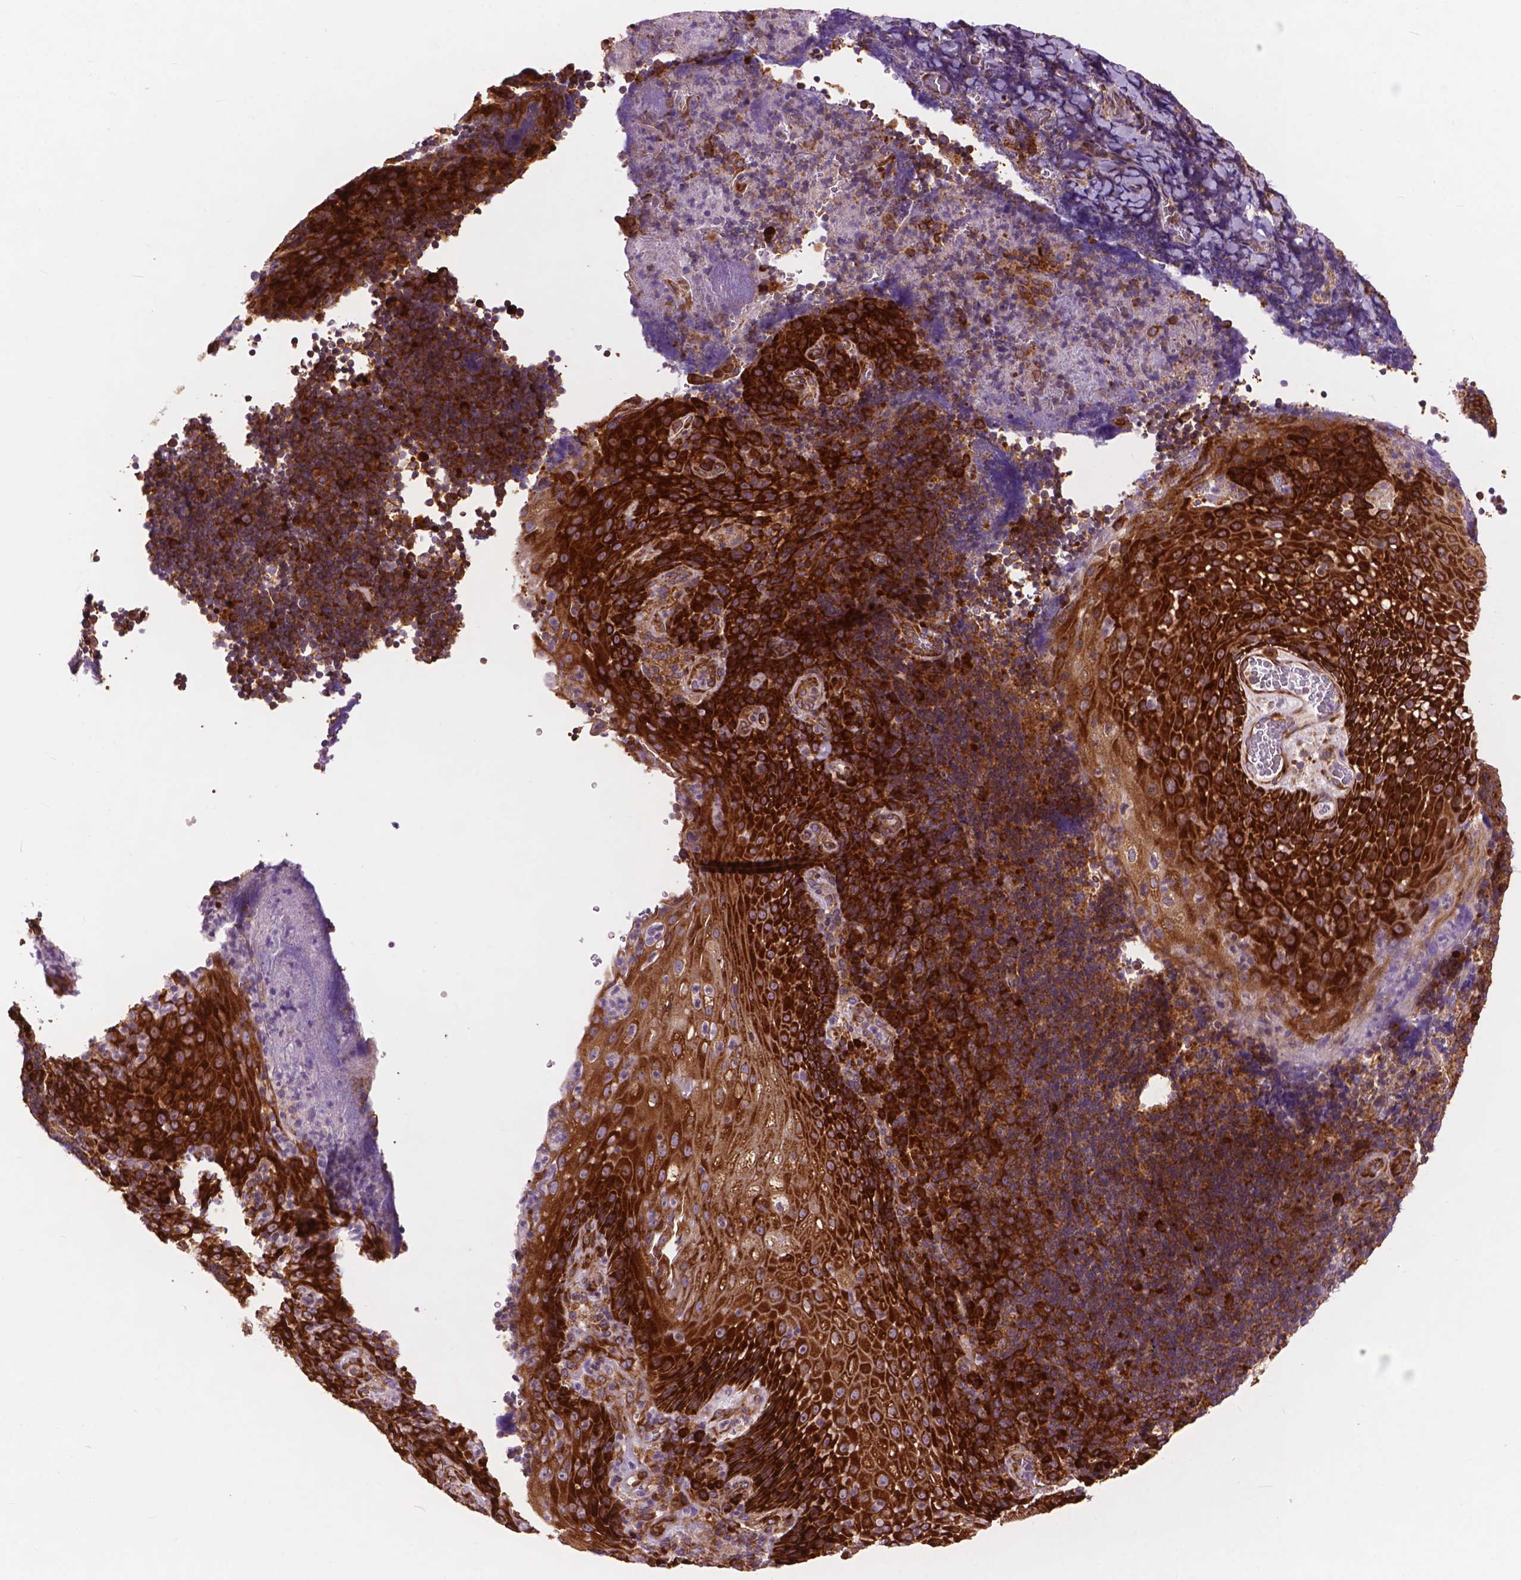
{"staining": {"intensity": "moderate", "quantity": ">75%", "location": "cytoplasmic/membranous"}, "tissue": "tonsil", "cell_type": "Germinal center cells", "image_type": "normal", "snomed": [{"axis": "morphology", "description": "Normal tissue, NOS"}, {"axis": "topography", "description": "Tonsil"}], "caption": "This image exhibits immunohistochemistry staining of normal human tonsil, with medium moderate cytoplasmic/membranous staining in approximately >75% of germinal center cells.", "gene": "RPL37A", "patient": {"sex": "male", "age": 17}}